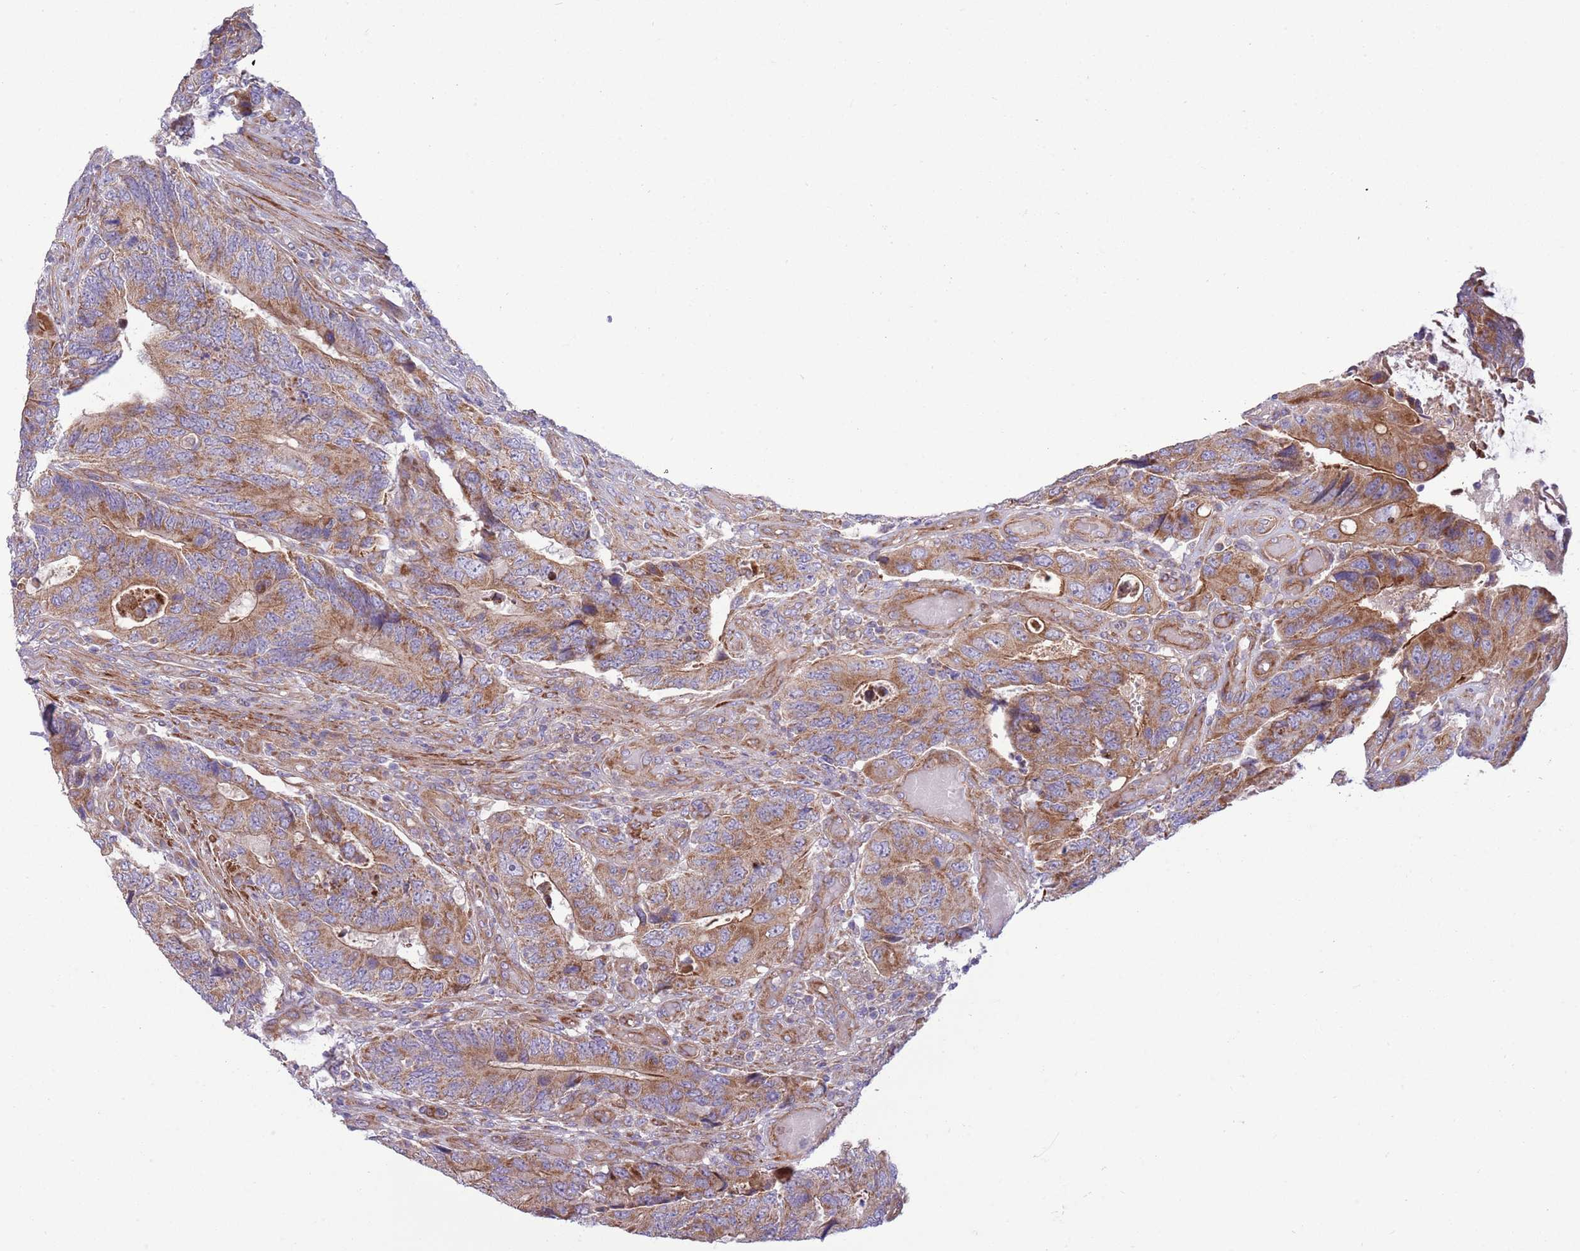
{"staining": {"intensity": "moderate", "quantity": ">75%", "location": "cytoplasmic/membranous"}, "tissue": "colorectal cancer", "cell_type": "Tumor cells", "image_type": "cancer", "snomed": [{"axis": "morphology", "description": "Adenocarcinoma, NOS"}, {"axis": "topography", "description": "Colon"}], "caption": "Adenocarcinoma (colorectal) stained for a protein (brown) displays moderate cytoplasmic/membranous positive expression in approximately >75% of tumor cells.", "gene": "TOMM5", "patient": {"sex": "male", "age": 87}}